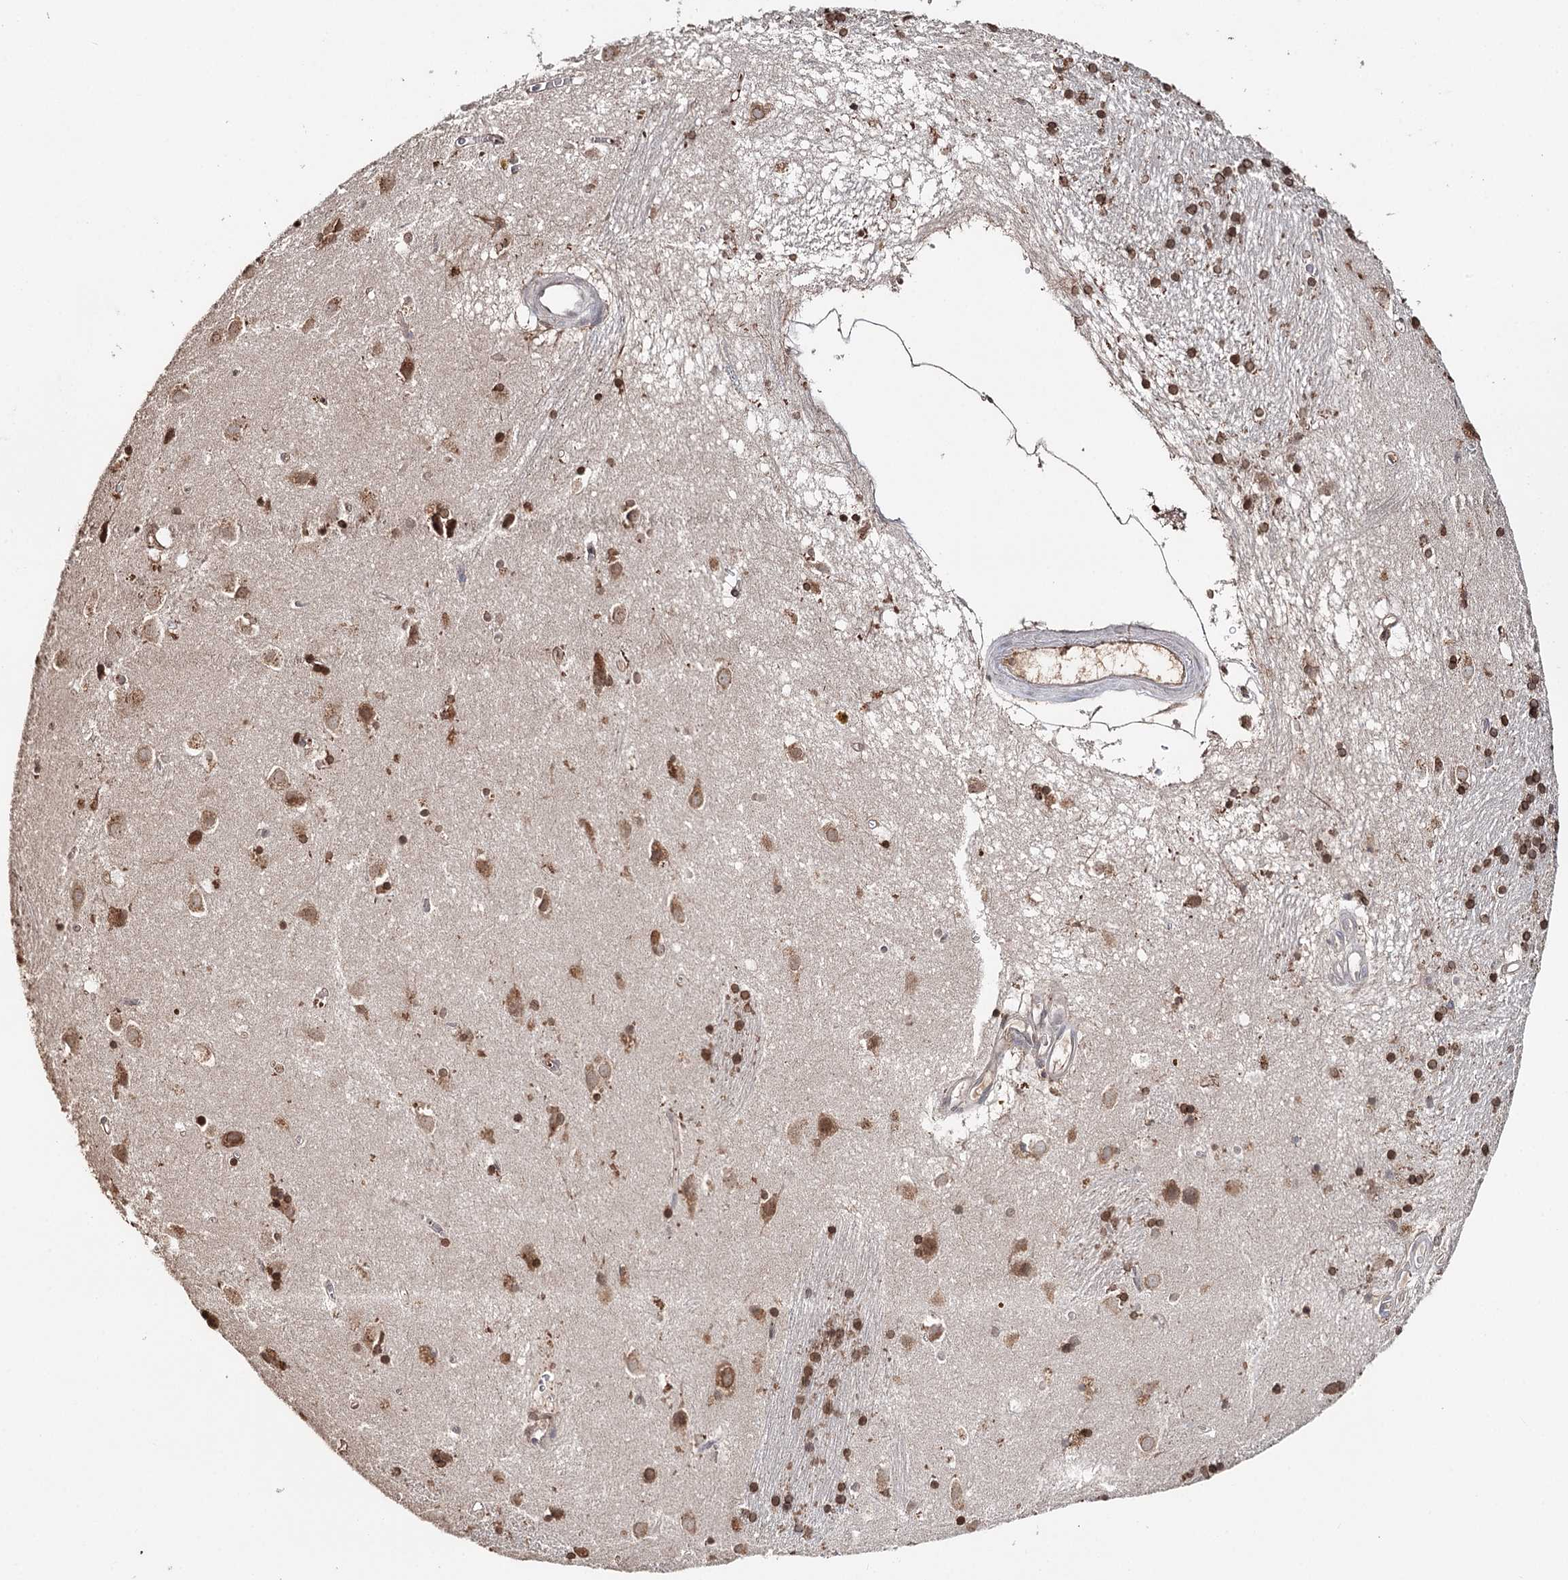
{"staining": {"intensity": "strong", "quantity": "<25%", "location": "cytoplasmic/membranous,nuclear"}, "tissue": "caudate", "cell_type": "Glial cells", "image_type": "normal", "snomed": [{"axis": "morphology", "description": "Normal tissue, NOS"}, {"axis": "topography", "description": "Lateral ventricle wall"}], "caption": "The histopathology image reveals staining of benign caudate, revealing strong cytoplasmic/membranous,nuclear protein positivity (brown color) within glial cells. (Stains: DAB in brown, nuclei in blue, Microscopy: brightfield microscopy at high magnification).", "gene": "SYVN1", "patient": {"sex": "male", "age": 70}}